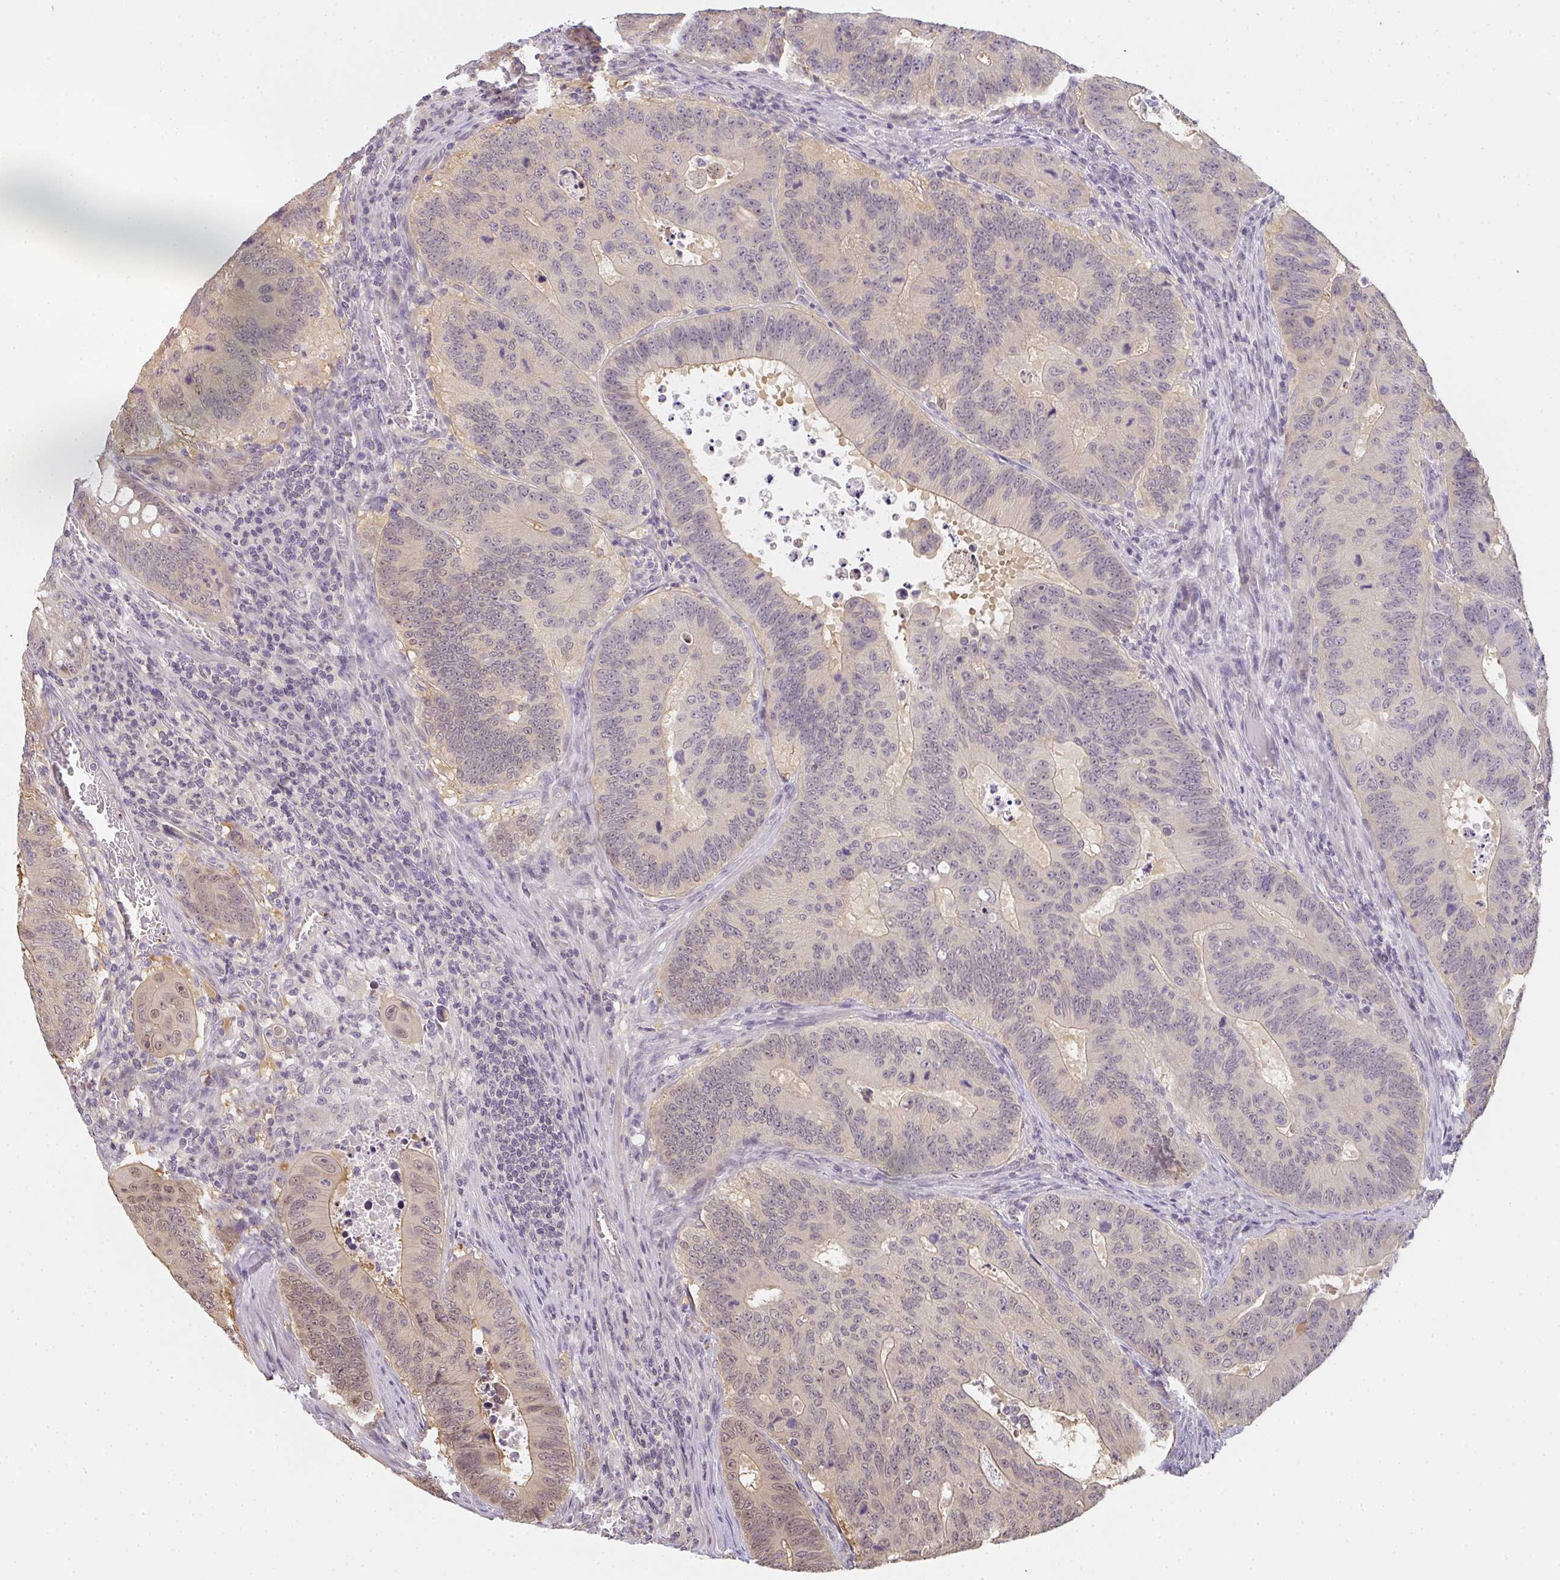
{"staining": {"intensity": "weak", "quantity": "<25%", "location": "nuclear"}, "tissue": "colorectal cancer", "cell_type": "Tumor cells", "image_type": "cancer", "snomed": [{"axis": "morphology", "description": "Adenocarcinoma, NOS"}, {"axis": "topography", "description": "Colon"}], "caption": "Immunohistochemical staining of human adenocarcinoma (colorectal) displays no significant positivity in tumor cells.", "gene": "GSDMB", "patient": {"sex": "male", "age": 62}}